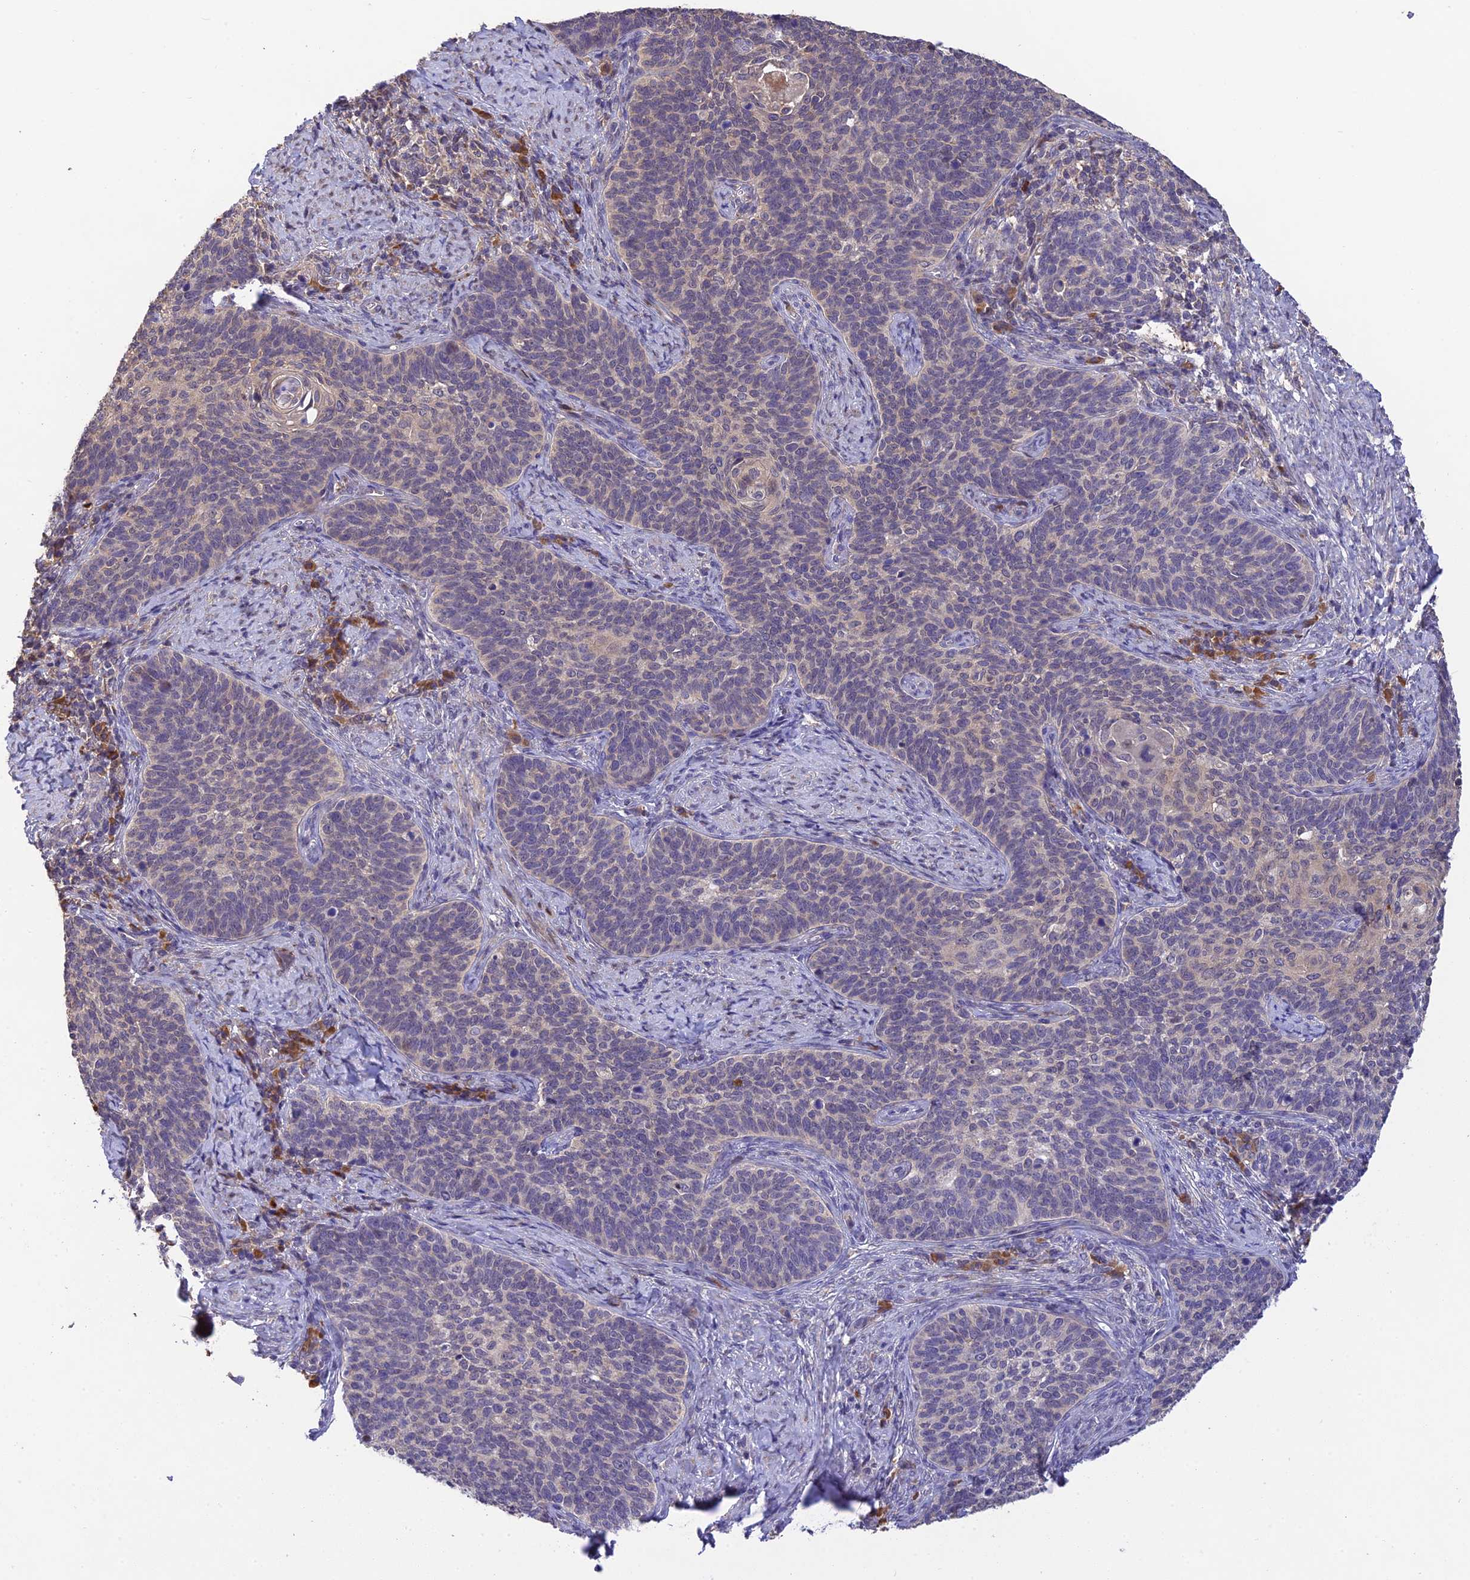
{"staining": {"intensity": "negative", "quantity": "none", "location": "none"}, "tissue": "cervical cancer", "cell_type": "Tumor cells", "image_type": "cancer", "snomed": [{"axis": "morphology", "description": "Normal tissue, NOS"}, {"axis": "morphology", "description": "Squamous cell carcinoma, NOS"}, {"axis": "topography", "description": "Cervix"}], "caption": "The histopathology image displays no staining of tumor cells in cervical cancer.", "gene": "DENND5B", "patient": {"sex": "female", "age": 39}}